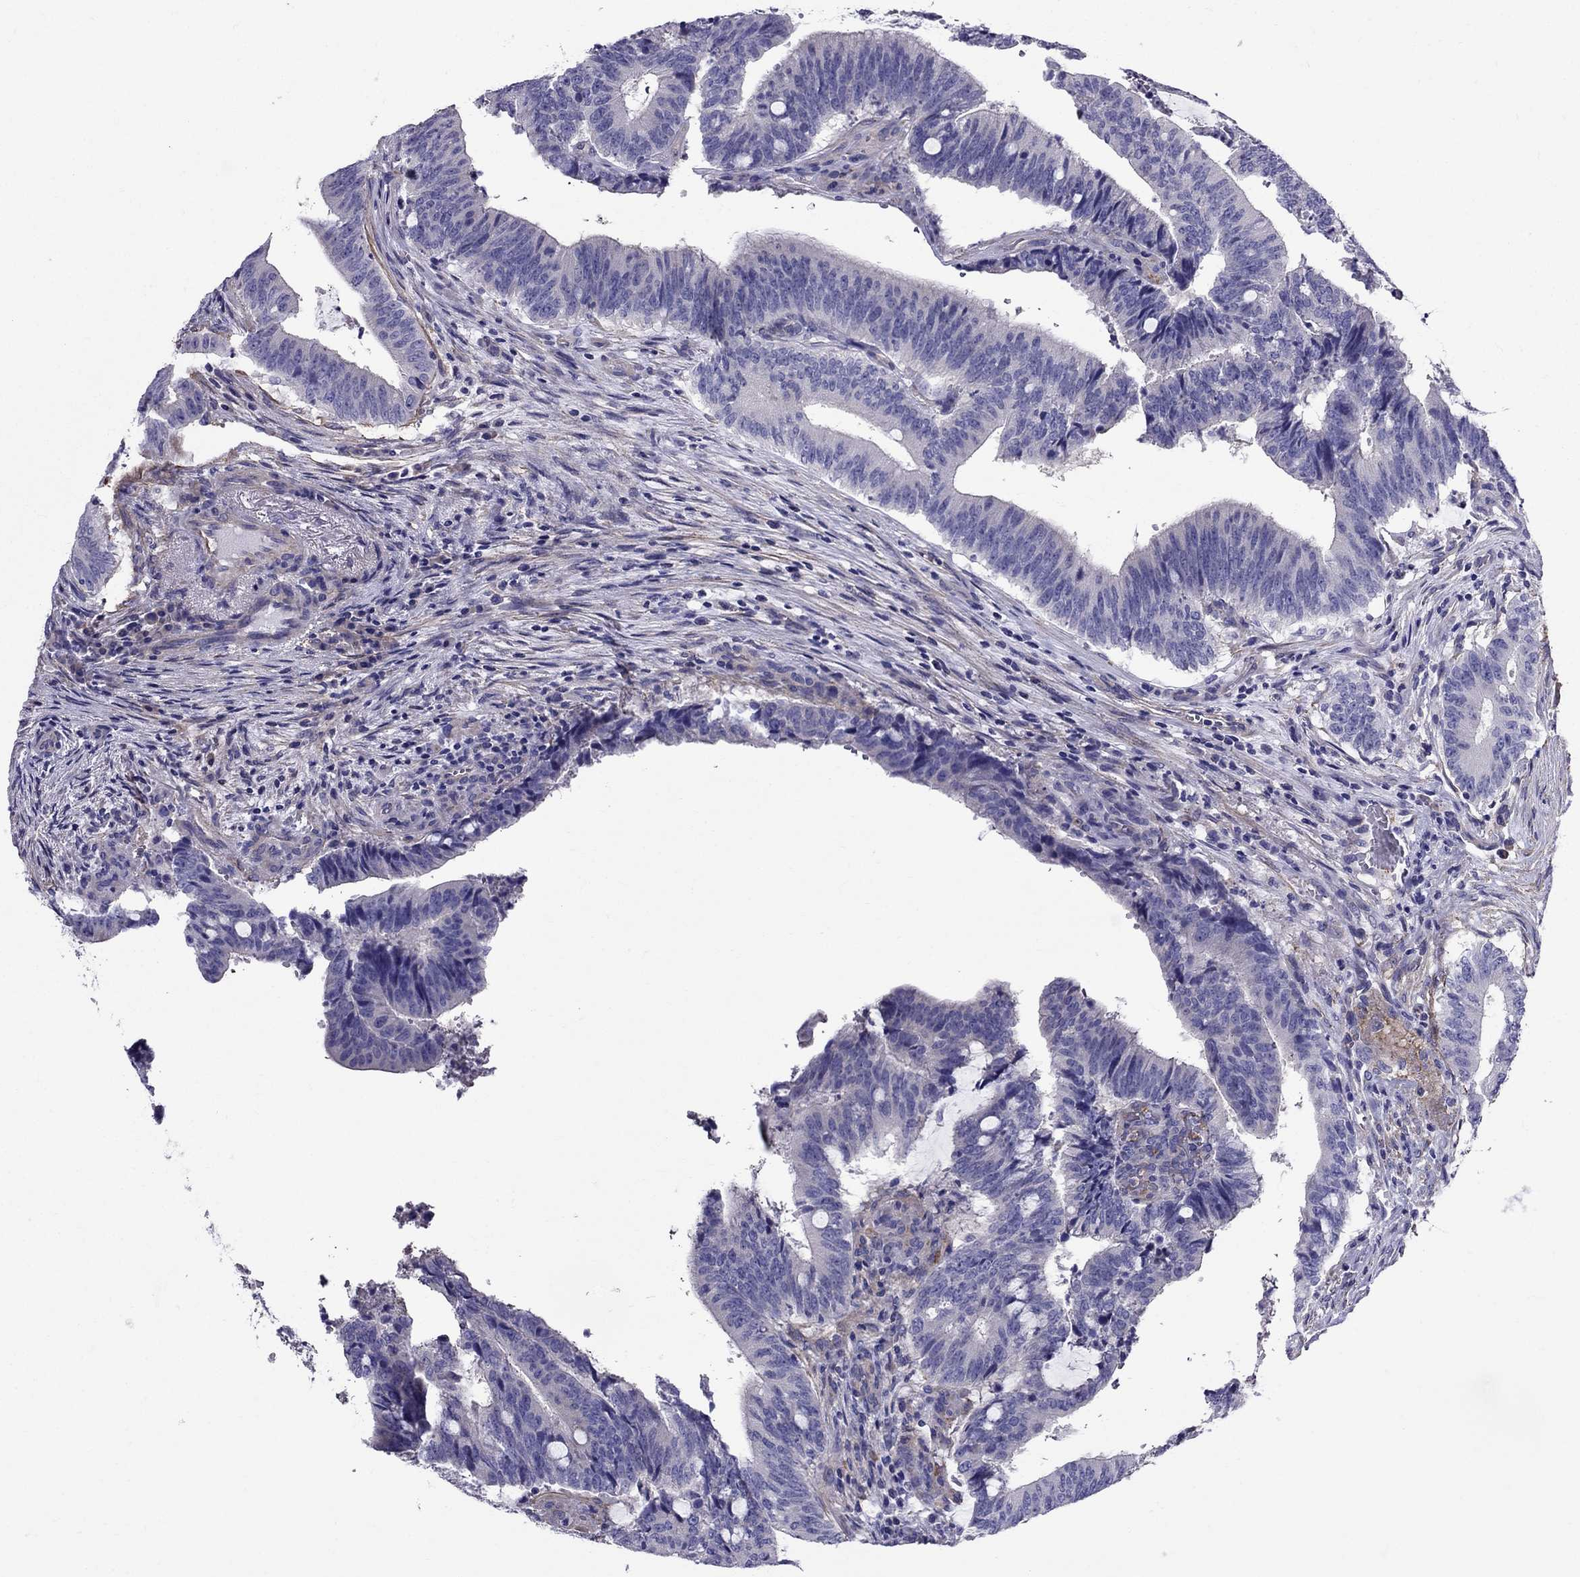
{"staining": {"intensity": "negative", "quantity": "none", "location": "none"}, "tissue": "colorectal cancer", "cell_type": "Tumor cells", "image_type": "cancer", "snomed": [{"axis": "morphology", "description": "Adenocarcinoma, NOS"}, {"axis": "topography", "description": "Colon"}], "caption": "The photomicrograph reveals no staining of tumor cells in colorectal adenocarcinoma.", "gene": "GPR50", "patient": {"sex": "female", "age": 43}}